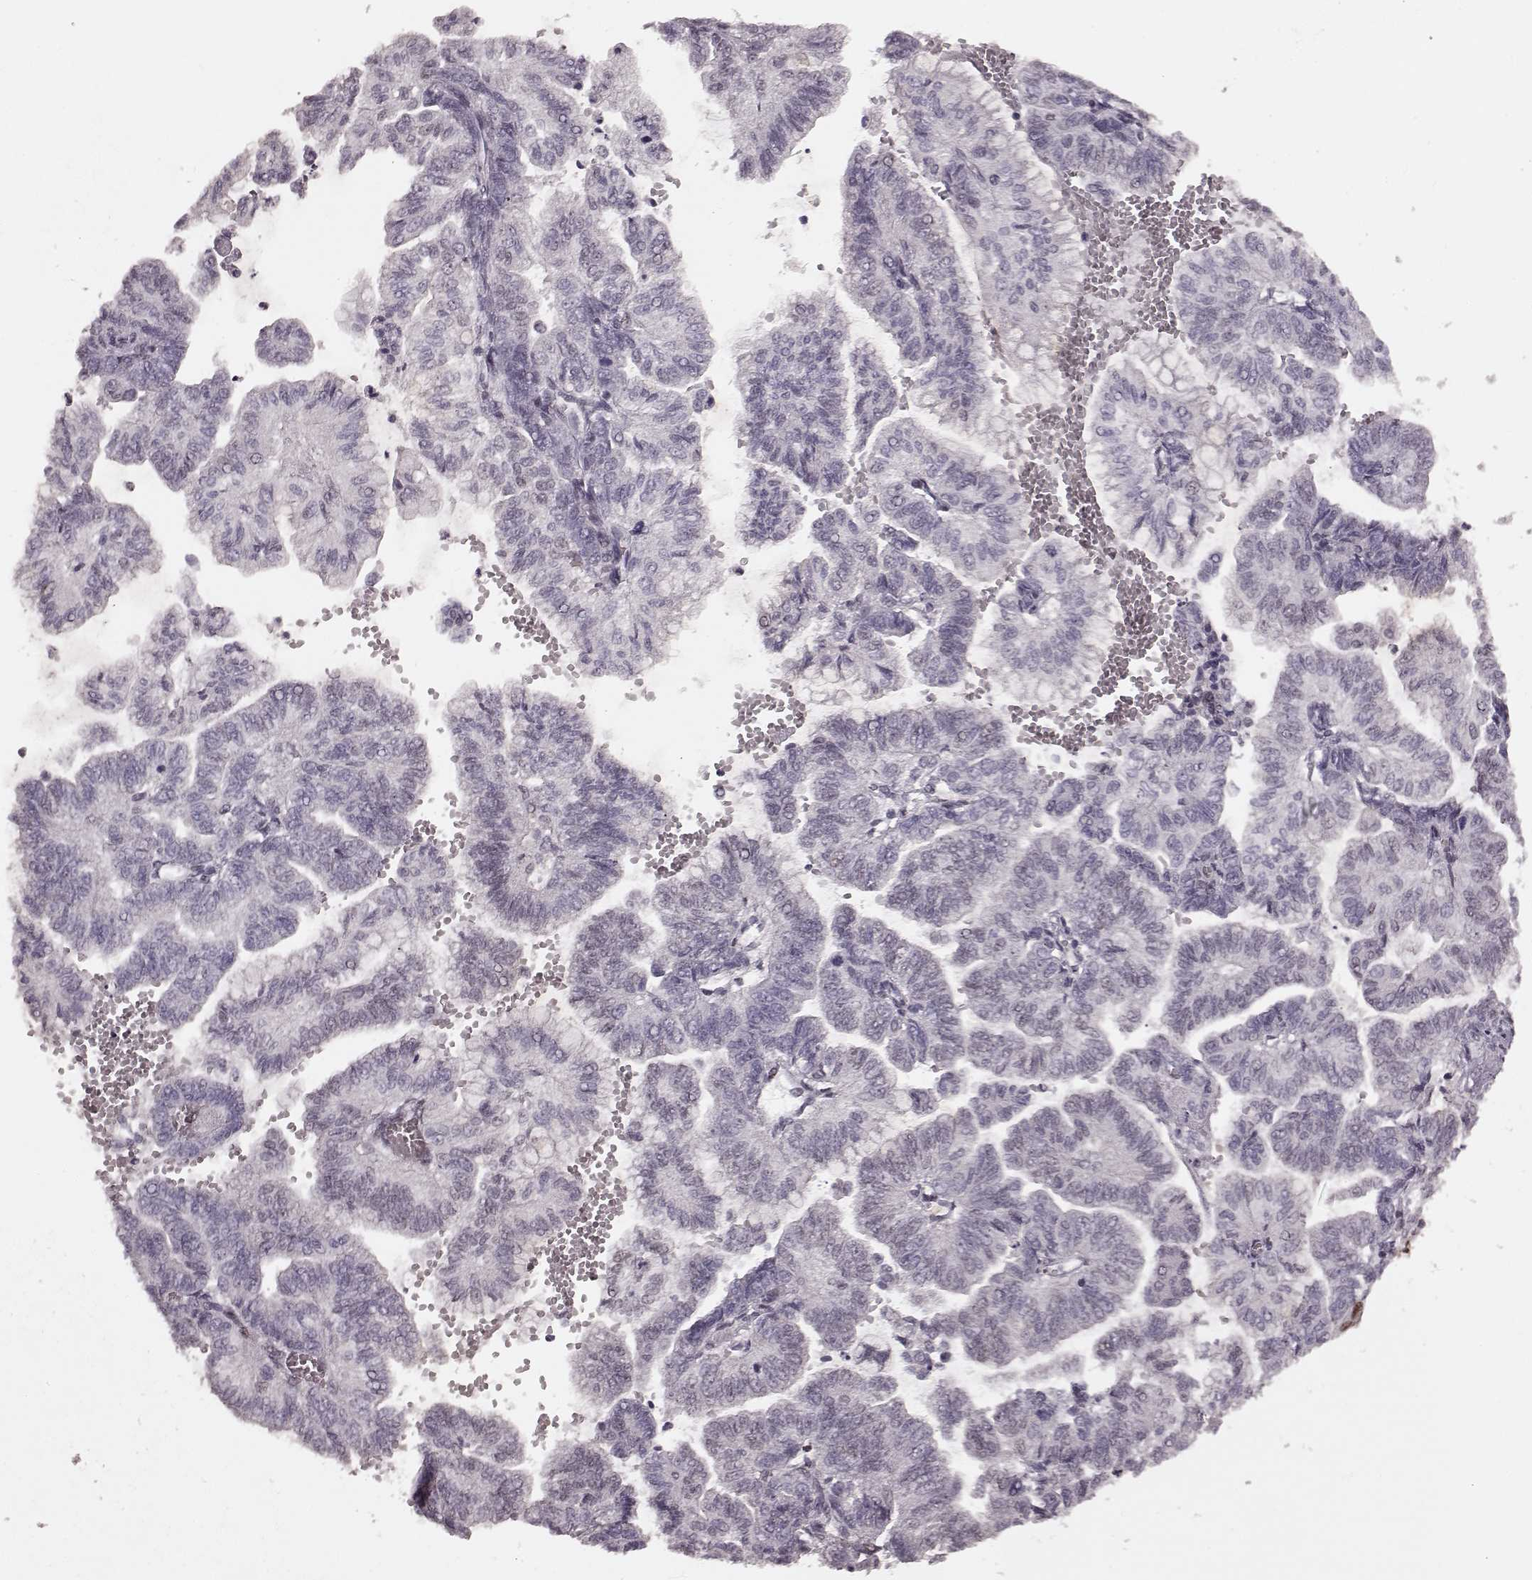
{"staining": {"intensity": "moderate", "quantity": "25%-75%", "location": "nuclear"}, "tissue": "stomach cancer", "cell_type": "Tumor cells", "image_type": "cancer", "snomed": [{"axis": "morphology", "description": "Adenocarcinoma, NOS"}, {"axis": "topography", "description": "Stomach"}], "caption": "Stomach adenocarcinoma was stained to show a protein in brown. There is medium levels of moderate nuclear expression in about 25%-75% of tumor cells. The staining was performed using DAB (3,3'-diaminobenzidine) to visualize the protein expression in brown, while the nuclei were stained in blue with hematoxylin (Magnification: 20x).", "gene": "NR2C1", "patient": {"sex": "male", "age": 83}}